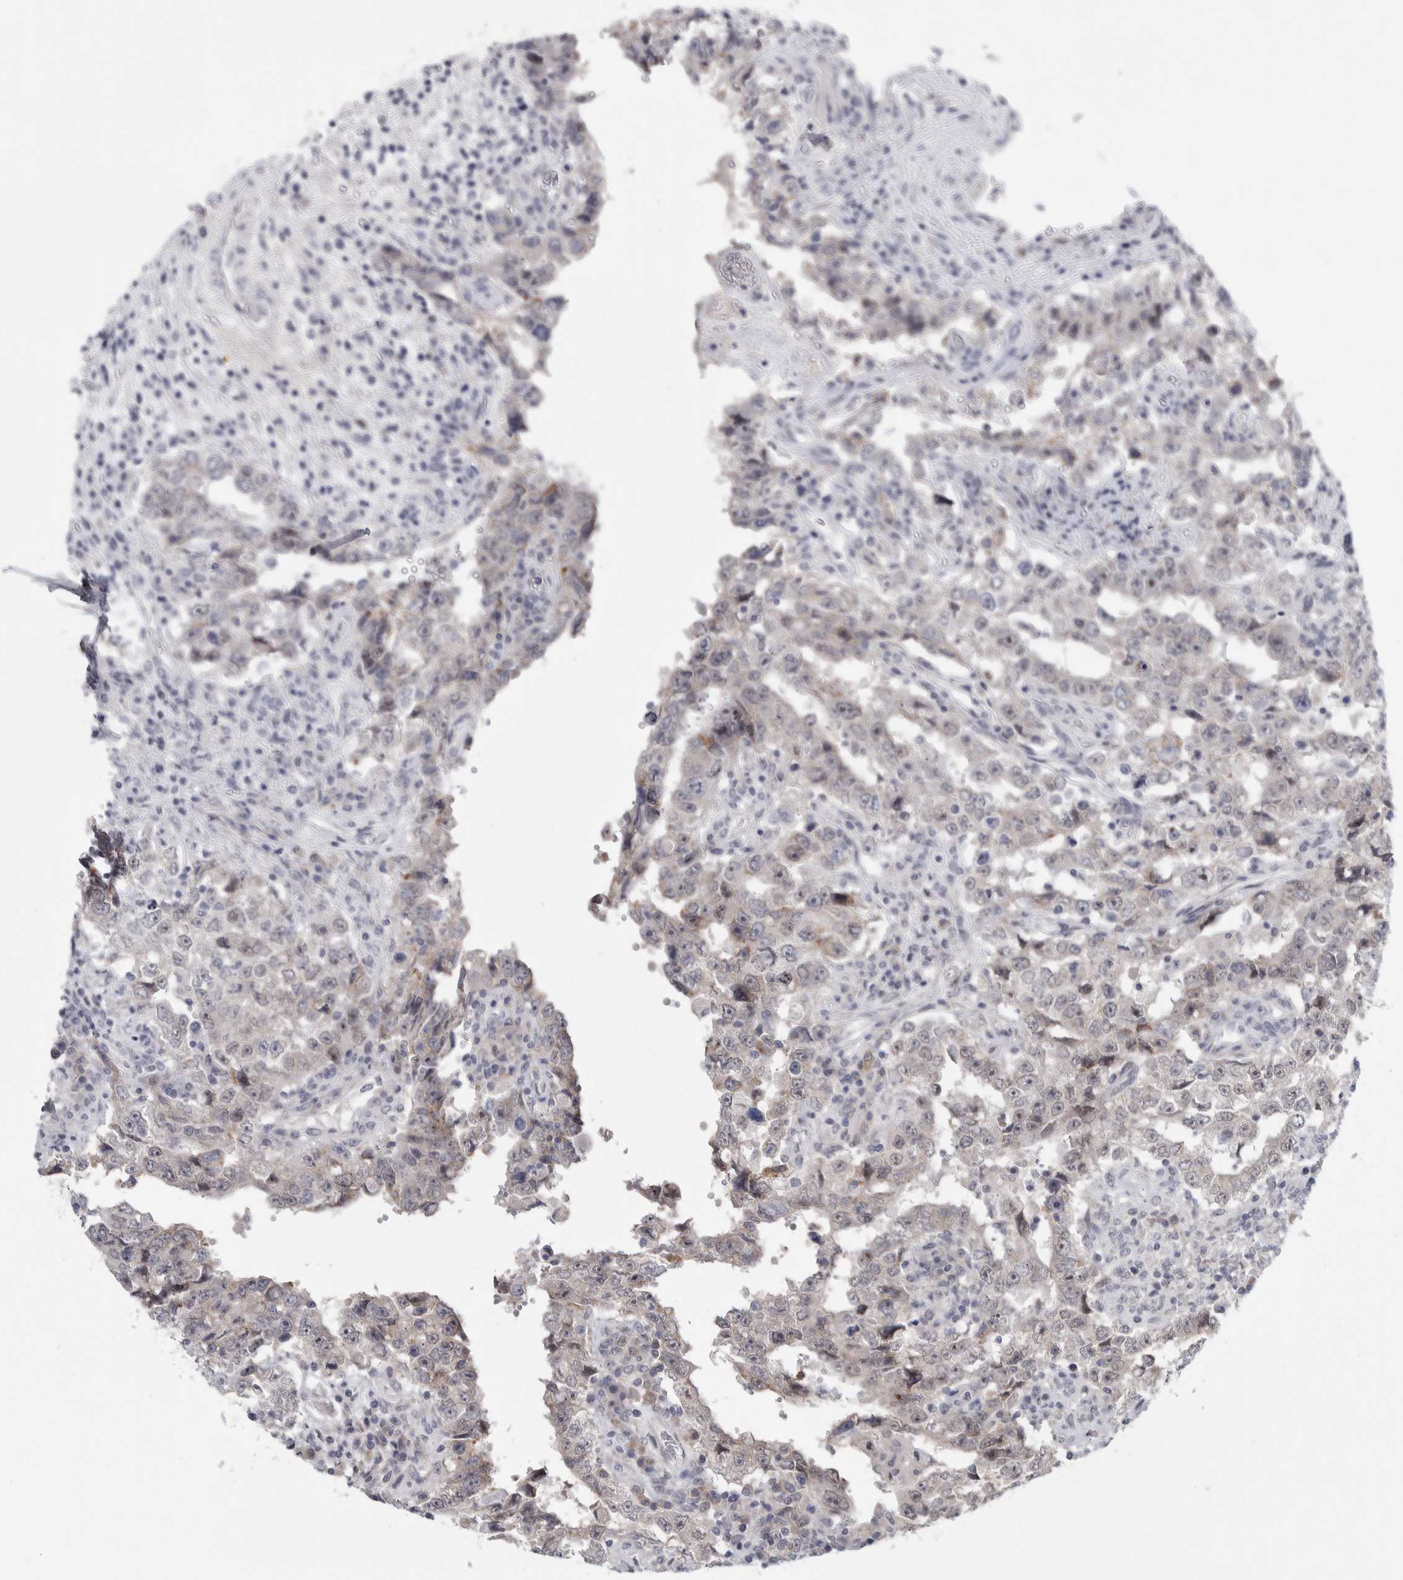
{"staining": {"intensity": "weak", "quantity": "25%-75%", "location": "nuclear"}, "tissue": "testis cancer", "cell_type": "Tumor cells", "image_type": "cancer", "snomed": [{"axis": "morphology", "description": "Carcinoma, Embryonal, NOS"}, {"axis": "topography", "description": "Testis"}], "caption": "This histopathology image displays testis cancer stained with IHC to label a protein in brown. The nuclear of tumor cells show weak positivity for the protein. Nuclei are counter-stained blue.", "gene": "ASPN", "patient": {"sex": "male", "age": 26}}